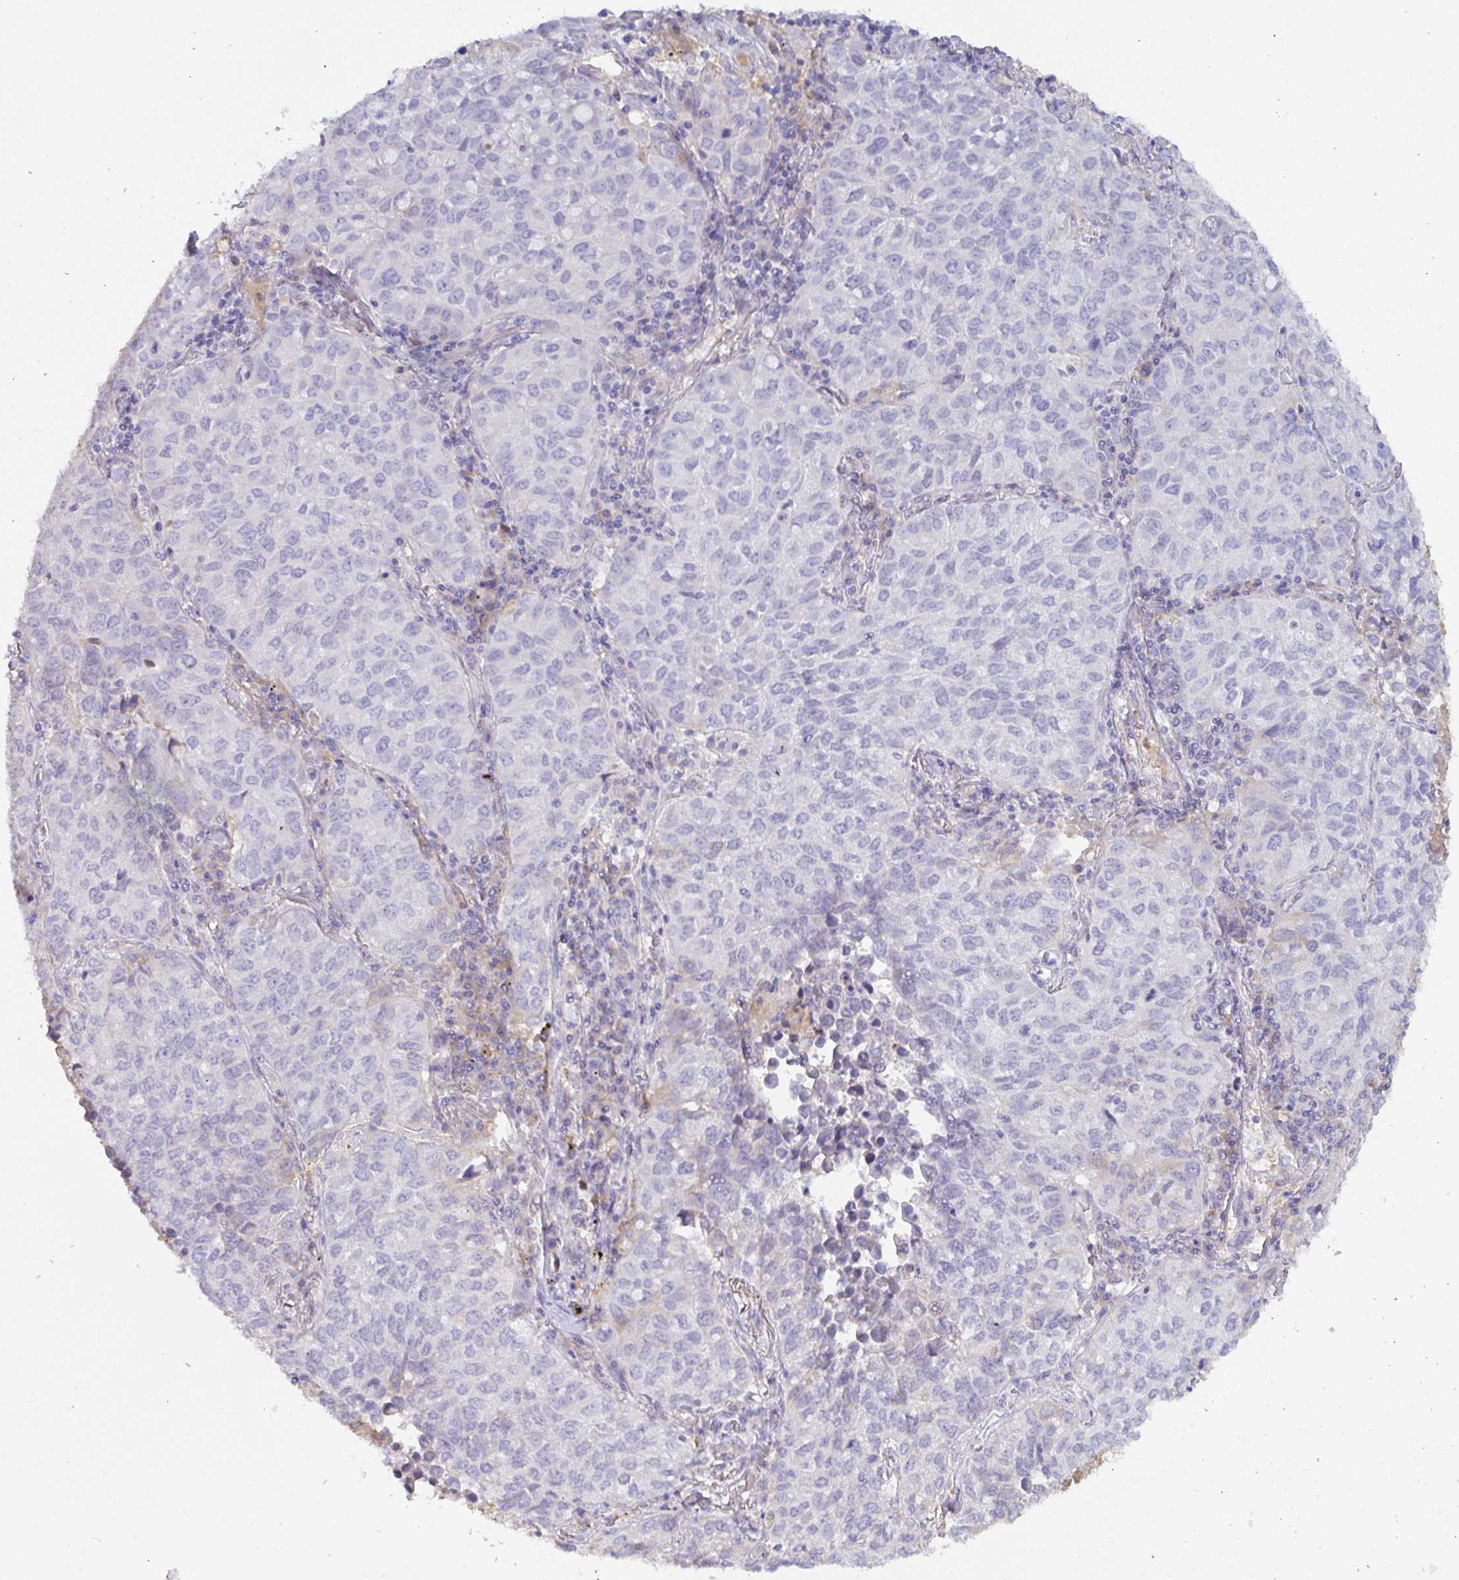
{"staining": {"intensity": "negative", "quantity": "none", "location": "none"}, "tissue": "lung cancer", "cell_type": "Tumor cells", "image_type": "cancer", "snomed": [{"axis": "morphology", "description": "Adenocarcinoma, NOS"}, {"axis": "topography", "description": "Lung"}], "caption": "High power microscopy histopathology image of an IHC photomicrograph of lung adenocarcinoma, revealing no significant expression in tumor cells.", "gene": "ANO5", "patient": {"sex": "female", "age": 50}}